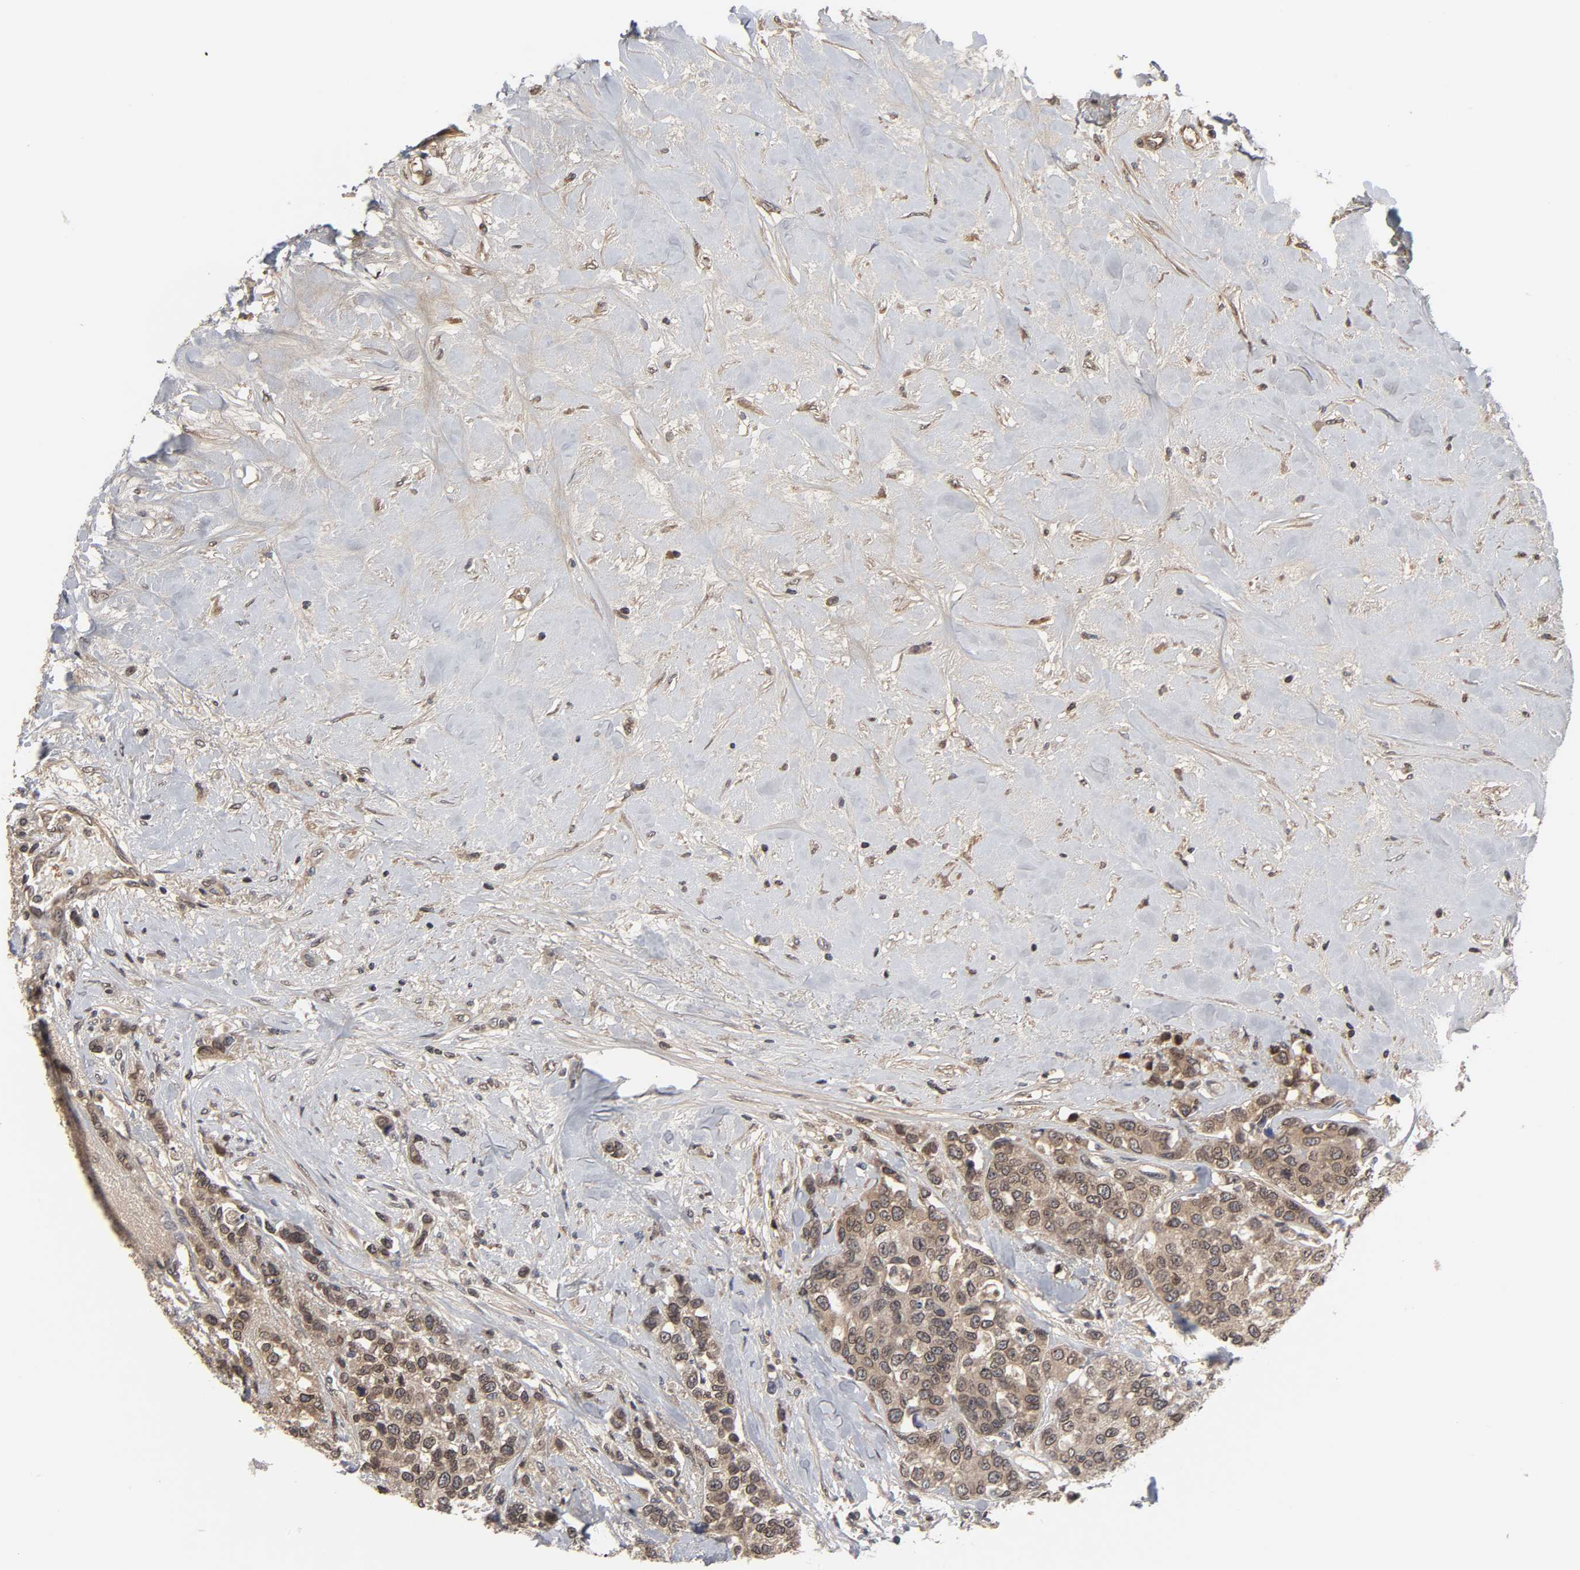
{"staining": {"intensity": "moderate", "quantity": ">75%", "location": "cytoplasmic/membranous,nuclear"}, "tissue": "breast cancer", "cell_type": "Tumor cells", "image_type": "cancer", "snomed": [{"axis": "morphology", "description": "Duct carcinoma"}, {"axis": "topography", "description": "Breast"}], "caption": "The photomicrograph displays staining of infiltrating ductal carcinoma (breast), revealing moderate cytoplasmic/membranous and nuclear protein positivity (brown color) within tumor cells.", "gene": "CPN2", "patient": {"sex": "female", "age": 51}}